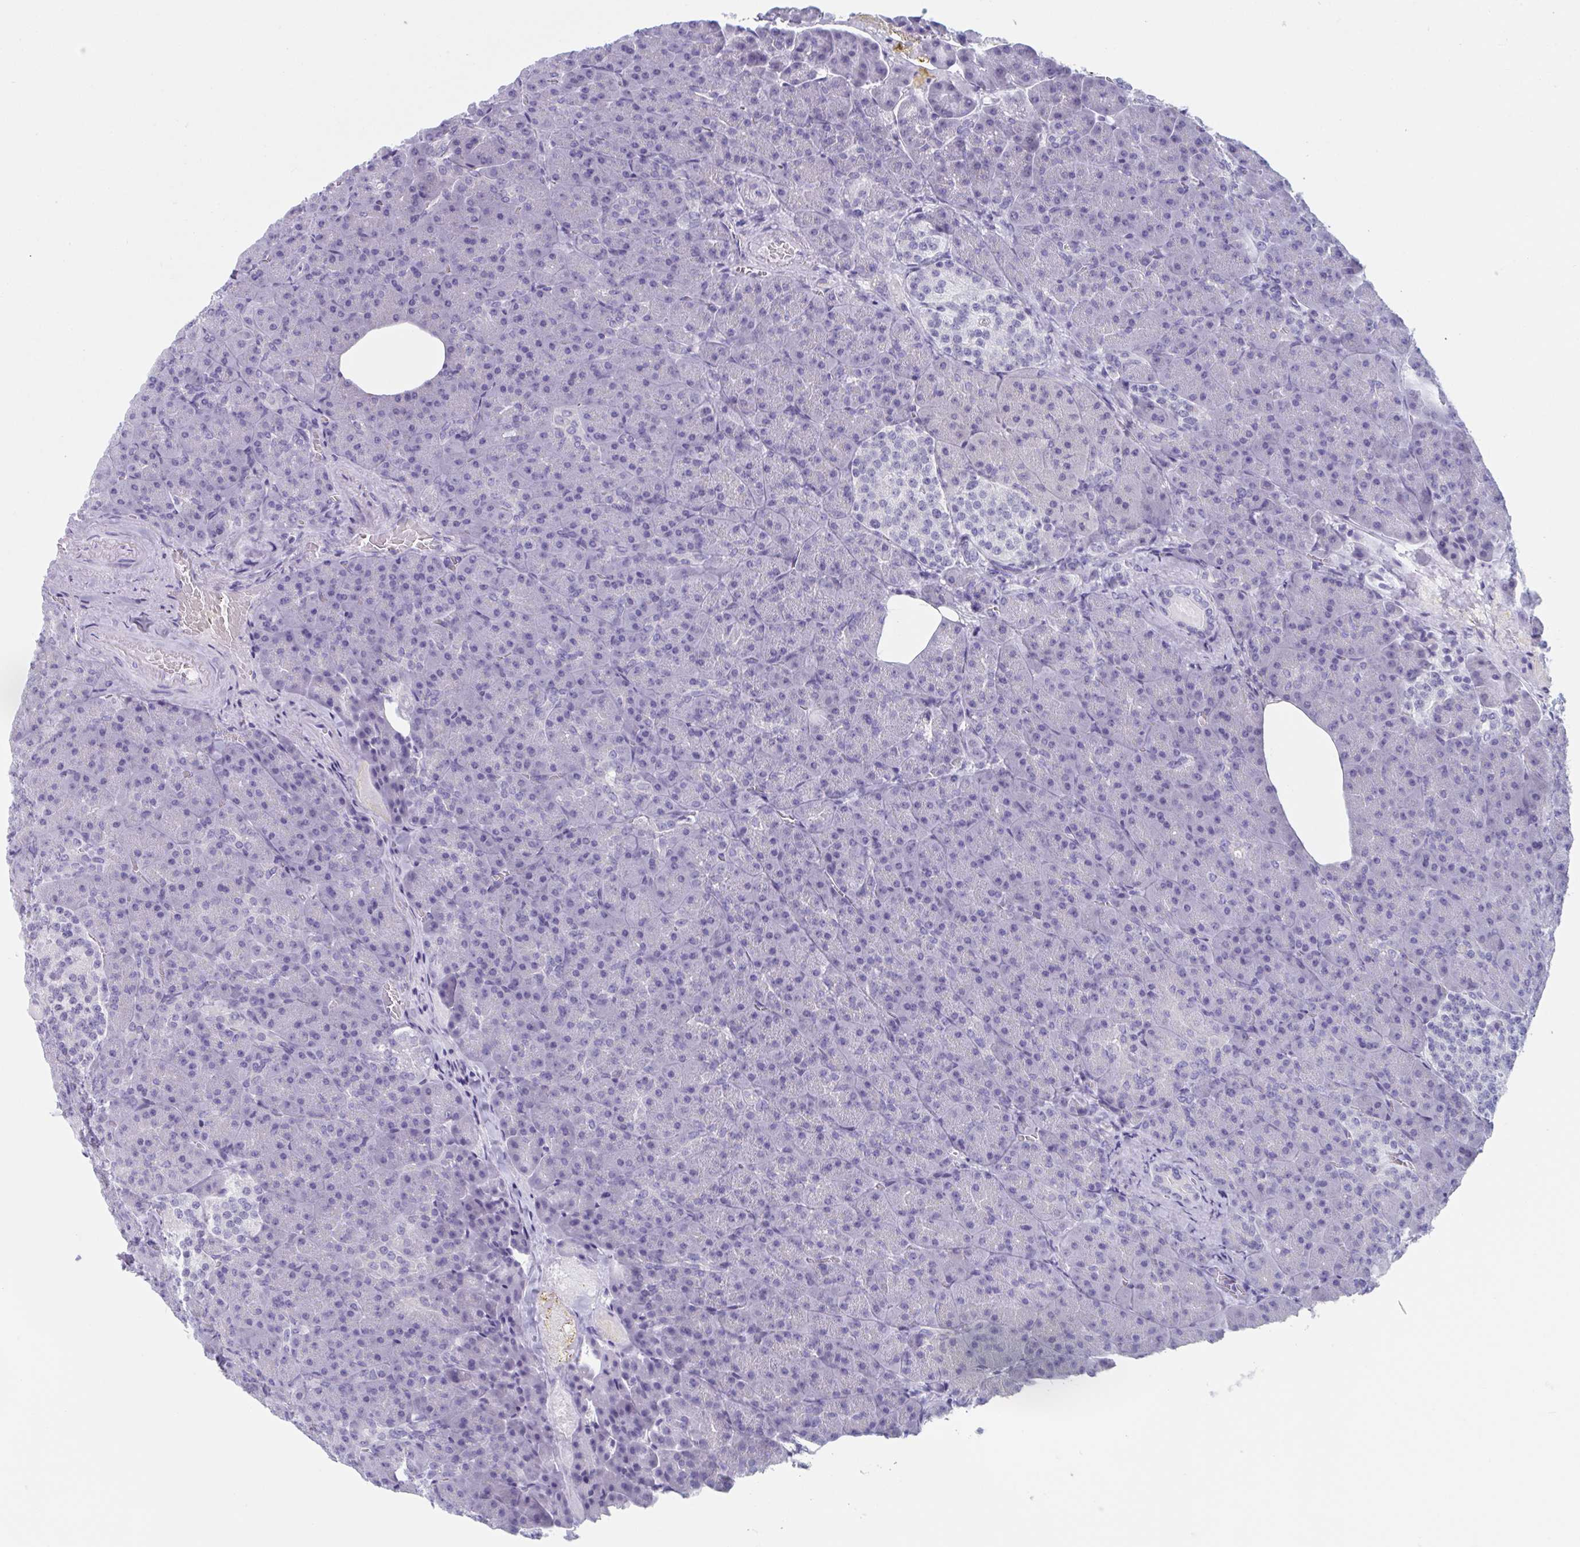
{"staining": {"intensity": "negative", "quantity": "none", "location": "none"}, "tissue": "pancreas", "cell_type": "Exocrine glandular cells", "image_type": "normal", "snomed": [{"axis": "morphology", "description": "Normal tissue, NOS"}, {"axis": "topography", "description": "Pancreas"}], "caption": "An immunohistochemistry (IHC) histopathology image of benign pancreas is shown. There is no staining in exocrine glandular cells of pancreas. The staining is performed using DAB brown chromogen with nuclei counter-stained in using hematoxylin.", "gene": "HSD11B2", "patient": {"sex": "female", "age": 74}}